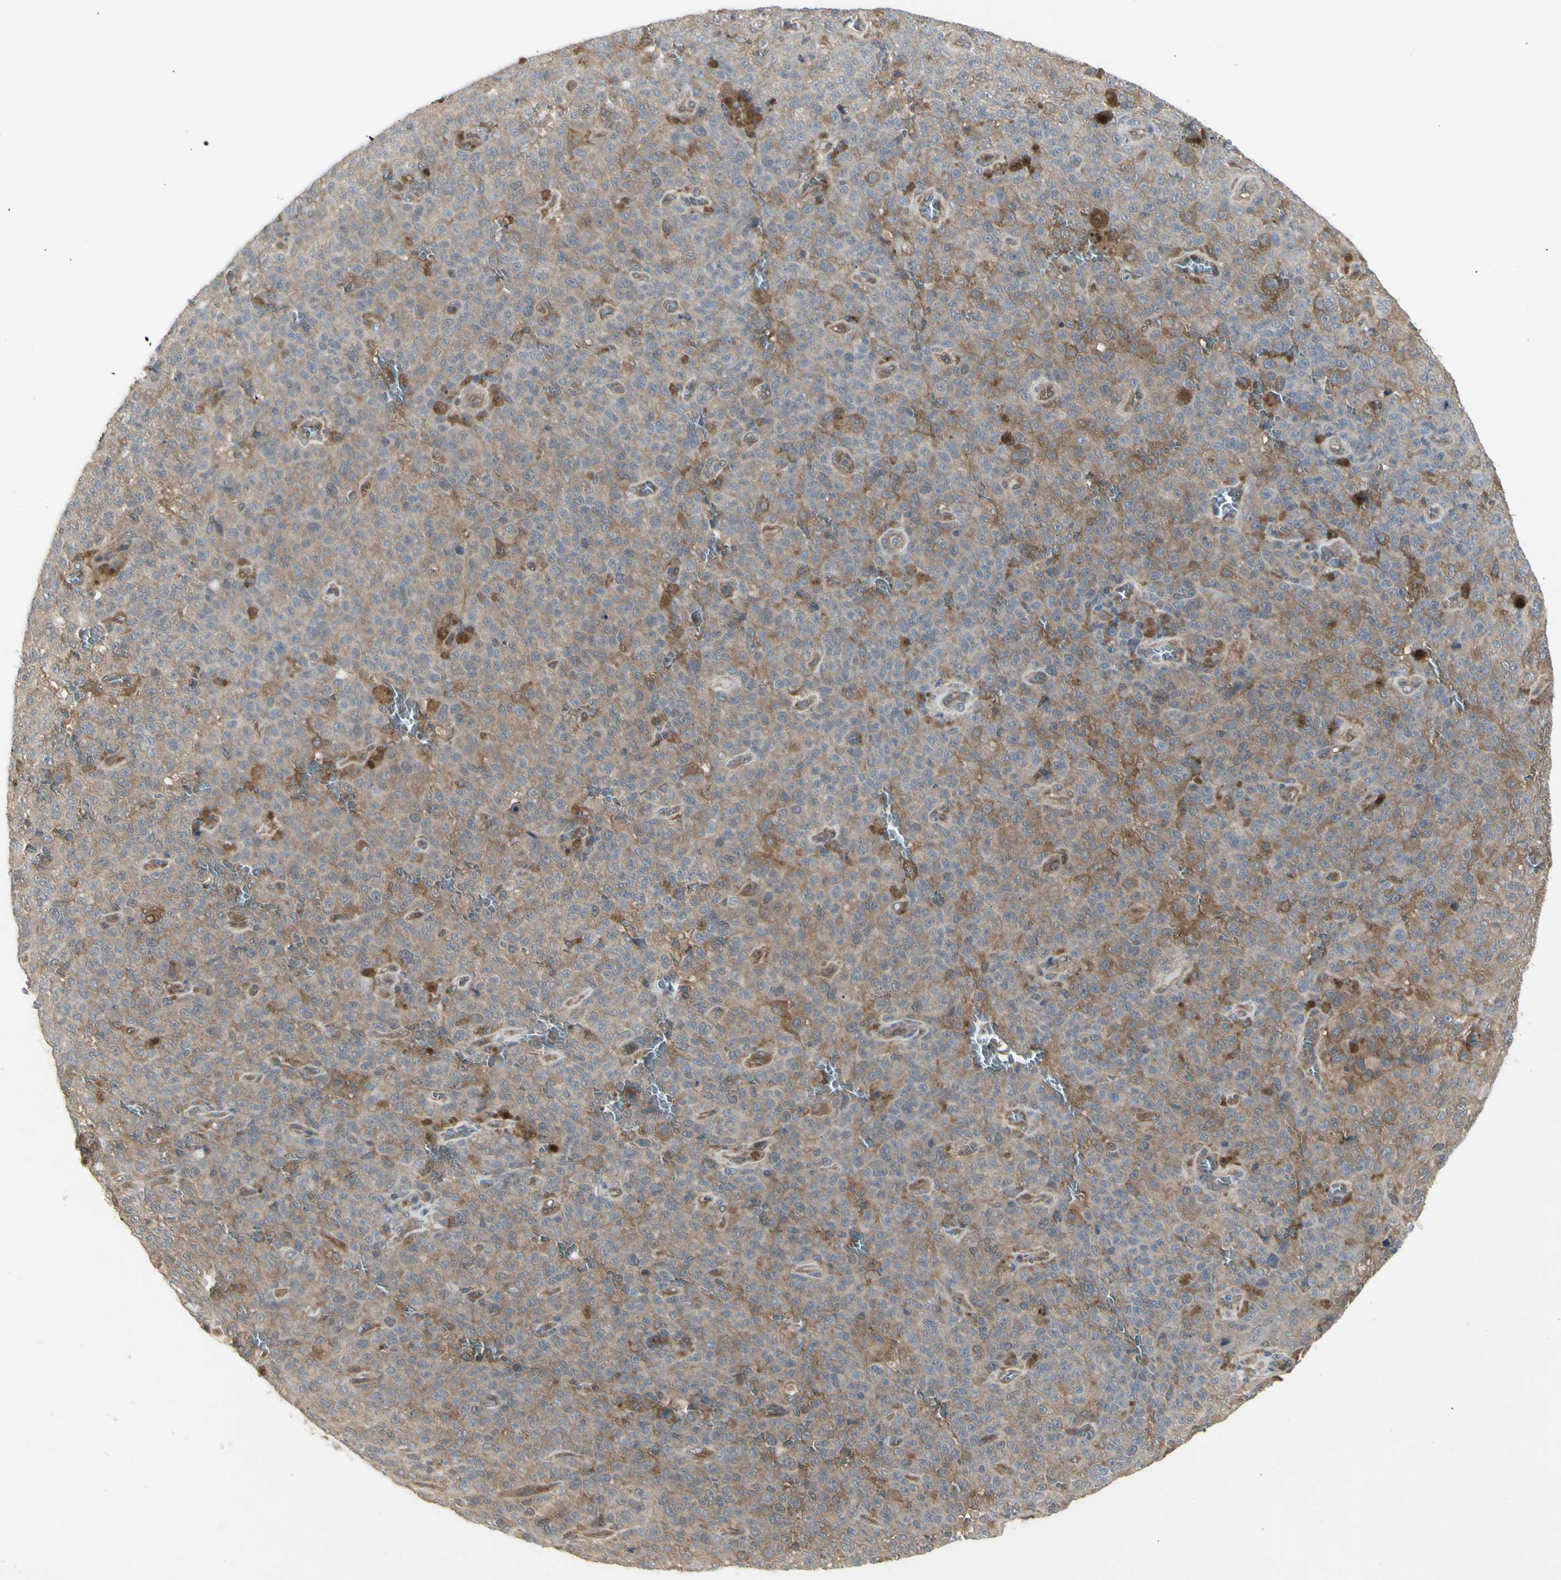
{"staining": {"intensity": "moderate", "quantity": ">75%", "location": "cytoplasmic/membranous"}, "tissue": "melanoma", "cell_type": "Tumor cells", "image_type": "cancer", "snomed": [{"axis": "morphology", "description": "Malignant melanoma, NOS"}, {"axis": "topography", "description": "Skin"}], "caption": "Malignant melanoma was stained to show a protein in brown. There is medium levels of moderate cytoplasmic/membranous expression in about >75% of tumor cells.", "gene": "CHURC1-FNTB", "patient": {"sex": "female", "age": 82}}